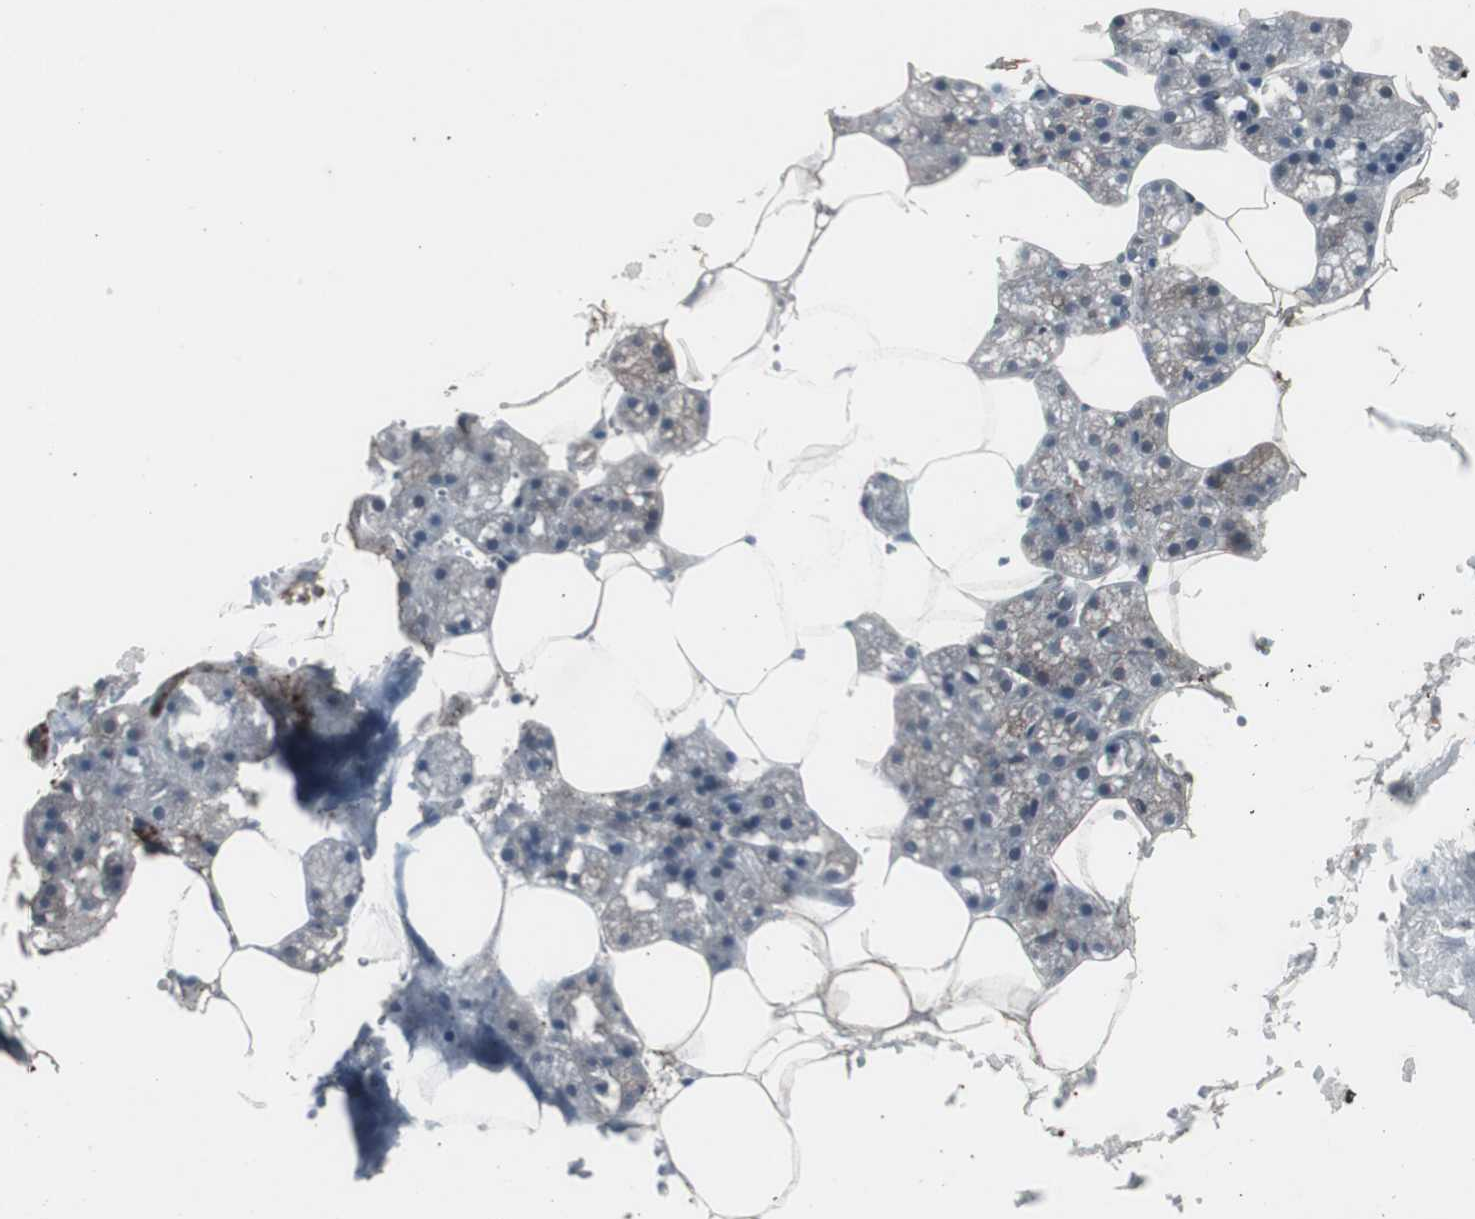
{"staining": {"intensity": "strong", "quantity": "<25%", "location": "cytoplasmic/membranous"}, "tissue": "salivary gland", "cell_type": "Glandular cells", "image_type": "normal", "snomed": [{"axis": "morphology", "description": "Normal tissue, NOS"}, {"axis": "topography", "description": "Salivary gland"}], "caption": "Immunohistochemical staining of normal salivary gland reveals strong cytoplasmic/membranous protein positivity in about <25% of glandular cells.", "gene": "SSTR2", "patient": {"sex": "male", "age": 62}}